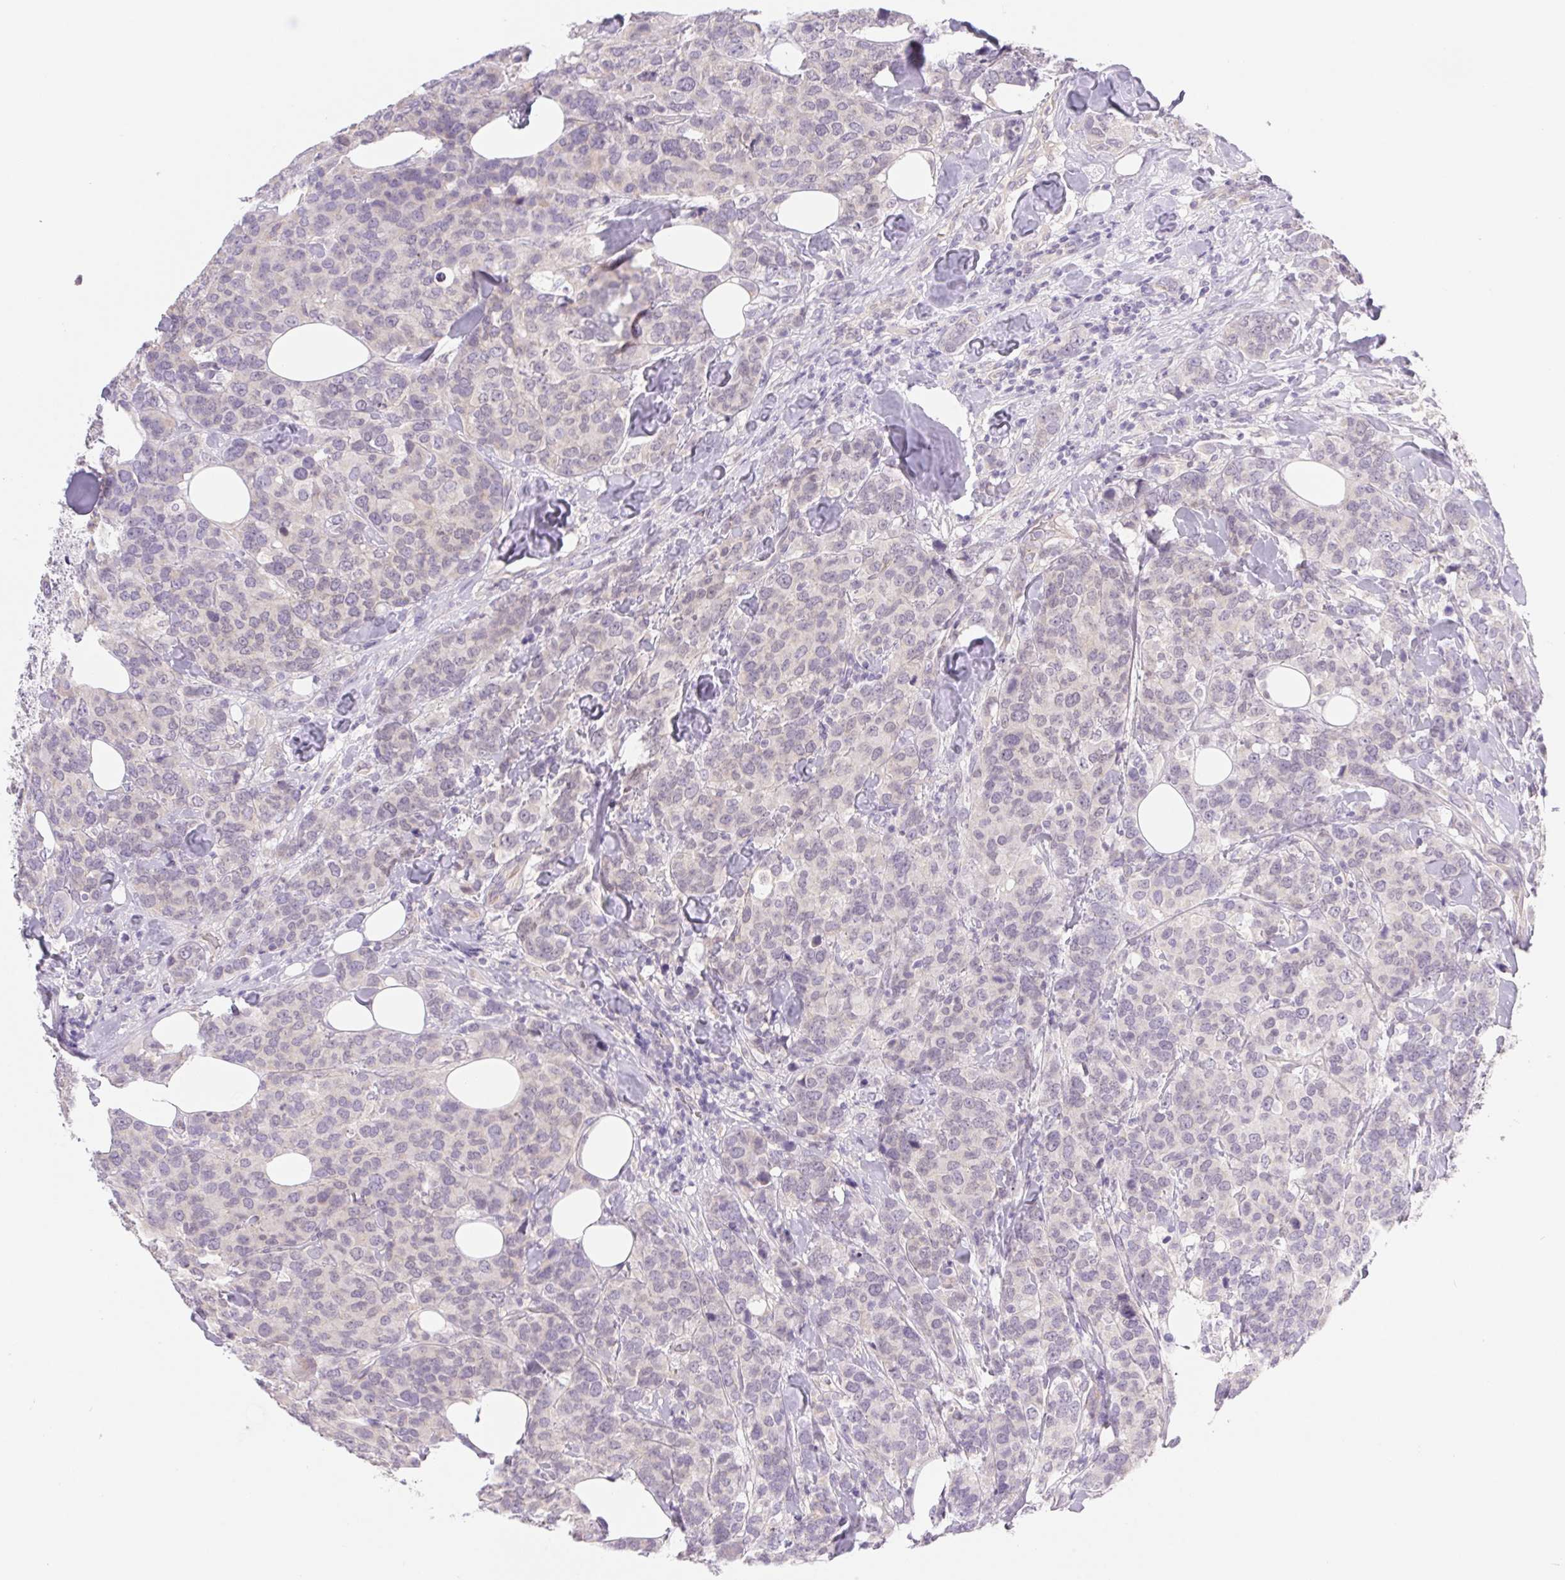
{"staining": {"intensity": "negative", "quantity": "none", "location": "none"}, "tissue": "breast cancer", "cell_type": "Tumor cells", "image_type": "cancer", "snomed": [{"axis": "morphology", "description": "Lobular carcinoma"}, {"axis": "topography", "description": "Breast"}], "caption": "This is a photomicrograph of IHC staining of breast lobular carcinoma, which shows no positivity in tumor cells. (DAB immunohistochemistry with hematoxylin counter stain).", "gene": "CTNND2", "patient": {"sex": "female", "age": 59}}